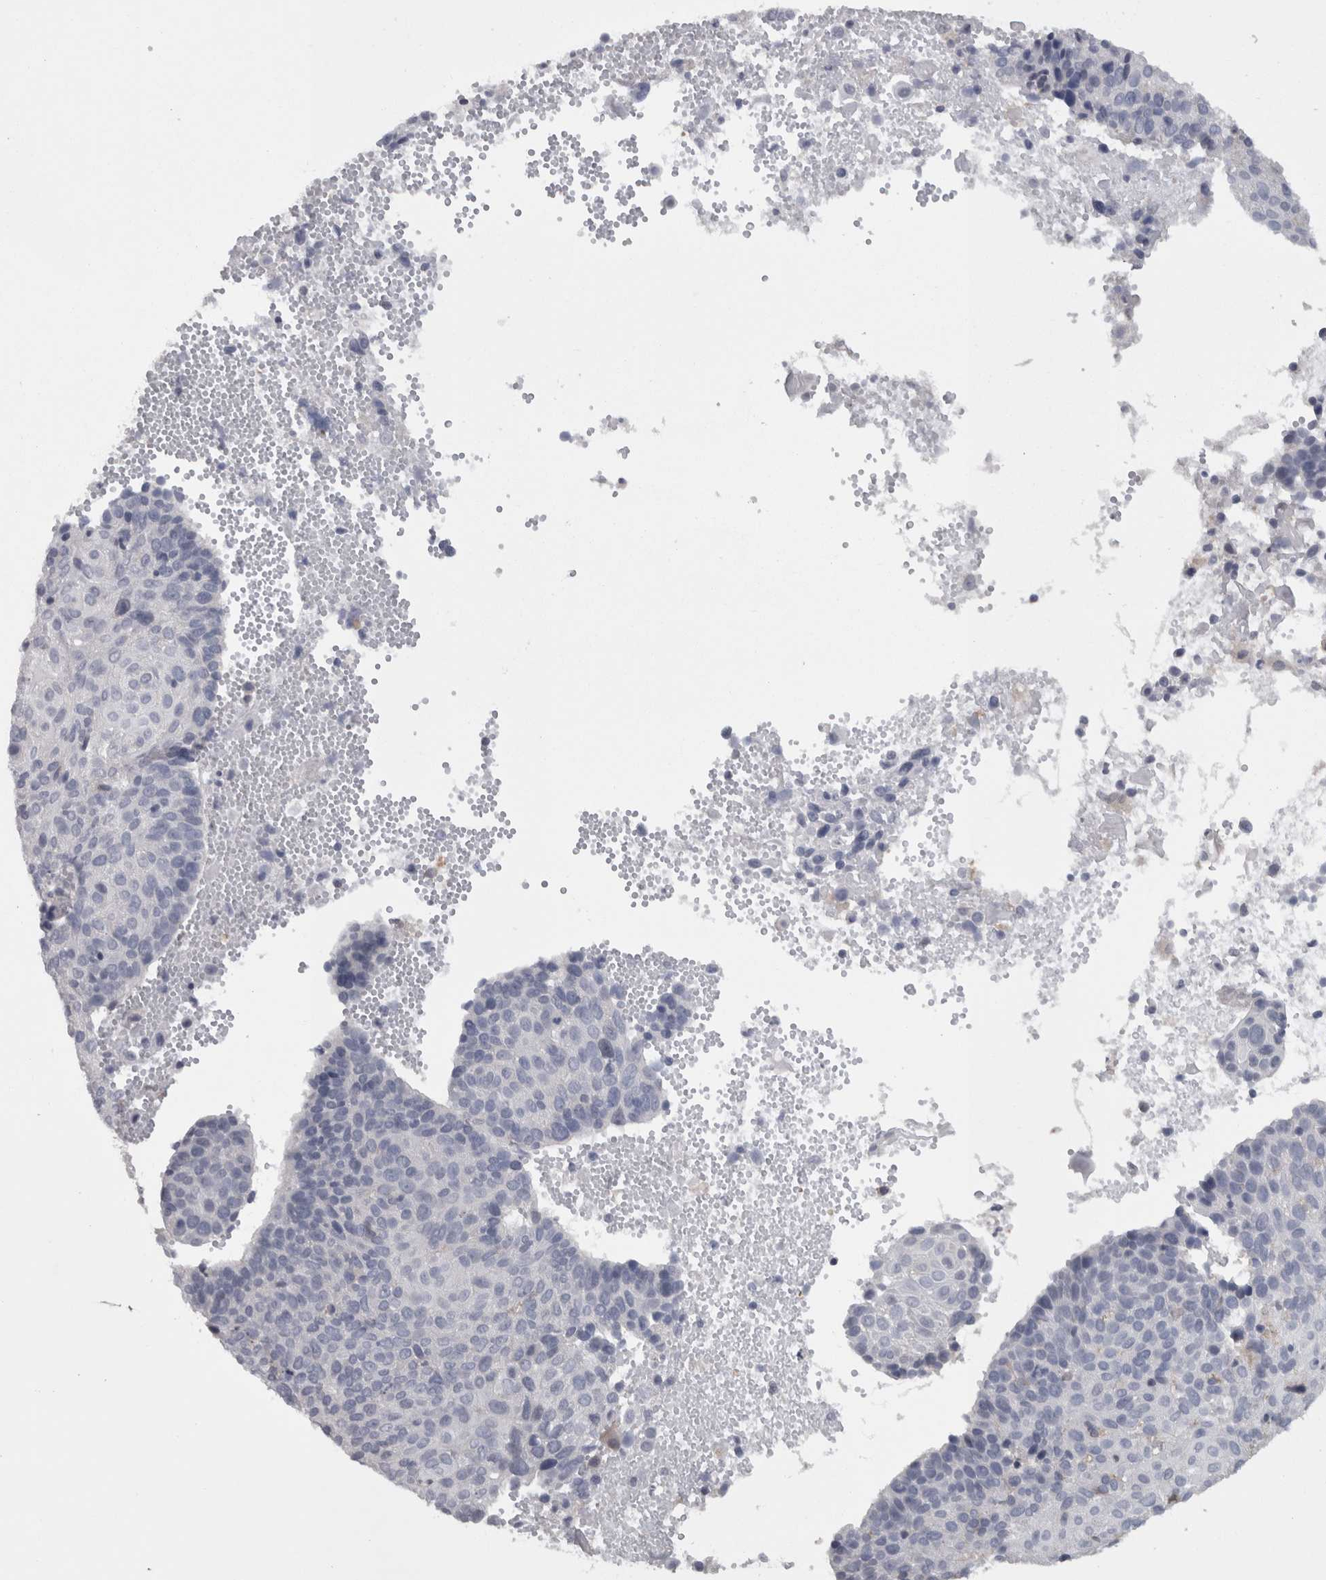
{"staining": {"intensity": "negative", "quantity": "none", "location": "none"}, "tissue": "cervical cancer", "cell_type": "Tumor cells", "image_type": "cancer", "snomed": [{"axis": "morphology", "description": "Squamous cell carcinoma, NOS"}, {"axis": "topography", "description": "Cervix"}], "caption": "This is a image of immunohistochemistry (IHC) staining of cervical cancer, which shows no expression in tumor cells.", "gene": "CAMK2D", "patient": {"sex": "female", "age": 74}}